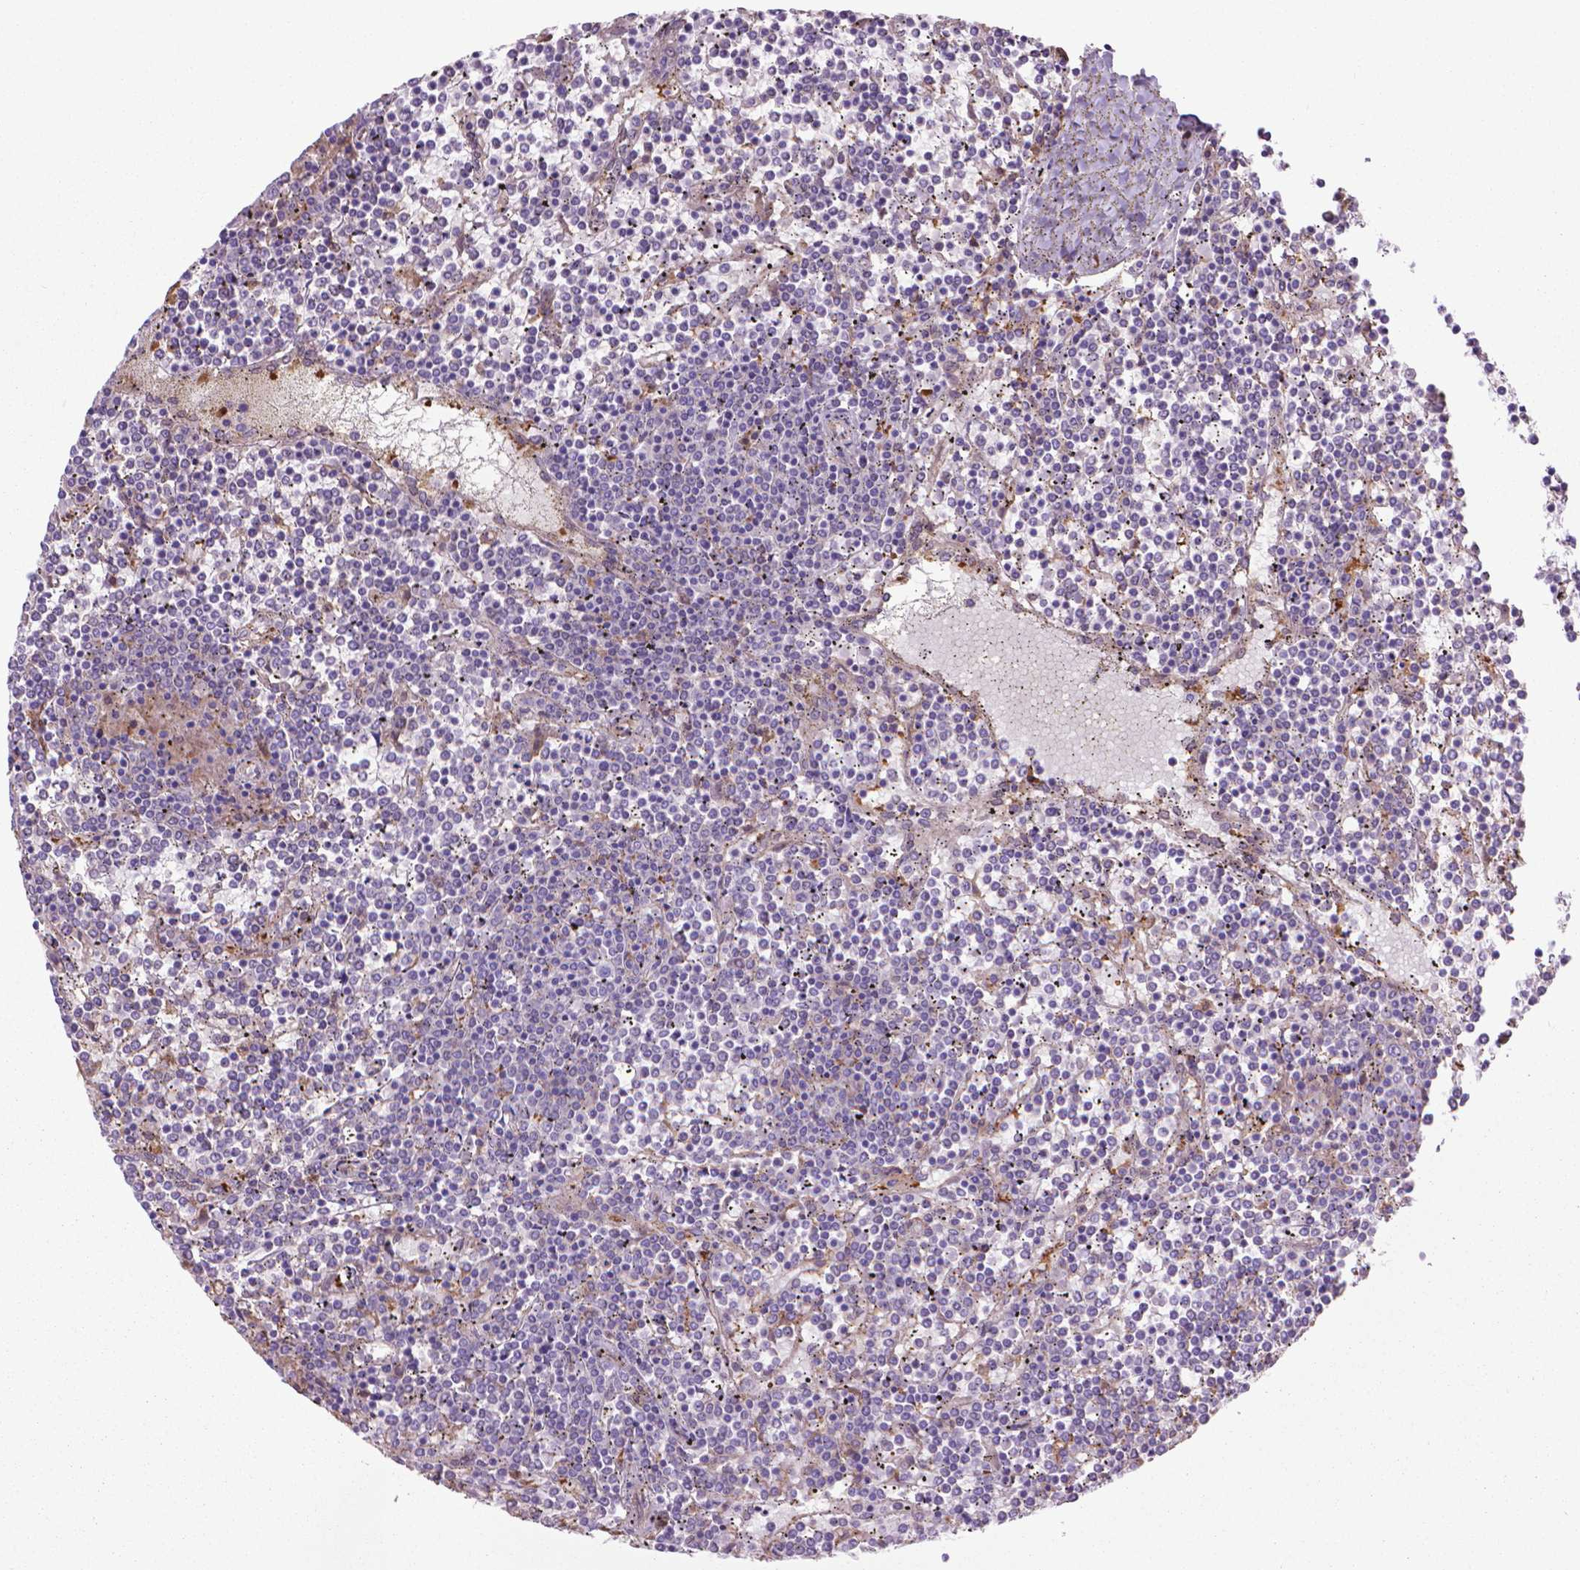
{"staining": {"intensity": "negative", "quantity": "none", "location": "none"}, "tissue": "lymphoma", "cell_type": "Tumor cells", "image_type": "cancer", "snomed": [{"axis": "morphology", "description": "Malignant lymphoma, non-Hodgkin's type, Low grade"}, {"axis": "topography", "description": "Spleen"}], "caption": "DAB immunohistochemical staining of lymphoma shows no significant staining in tumor cells.", "gene": "CORO1B", "patient": {"sex": "female", "age": 19}}